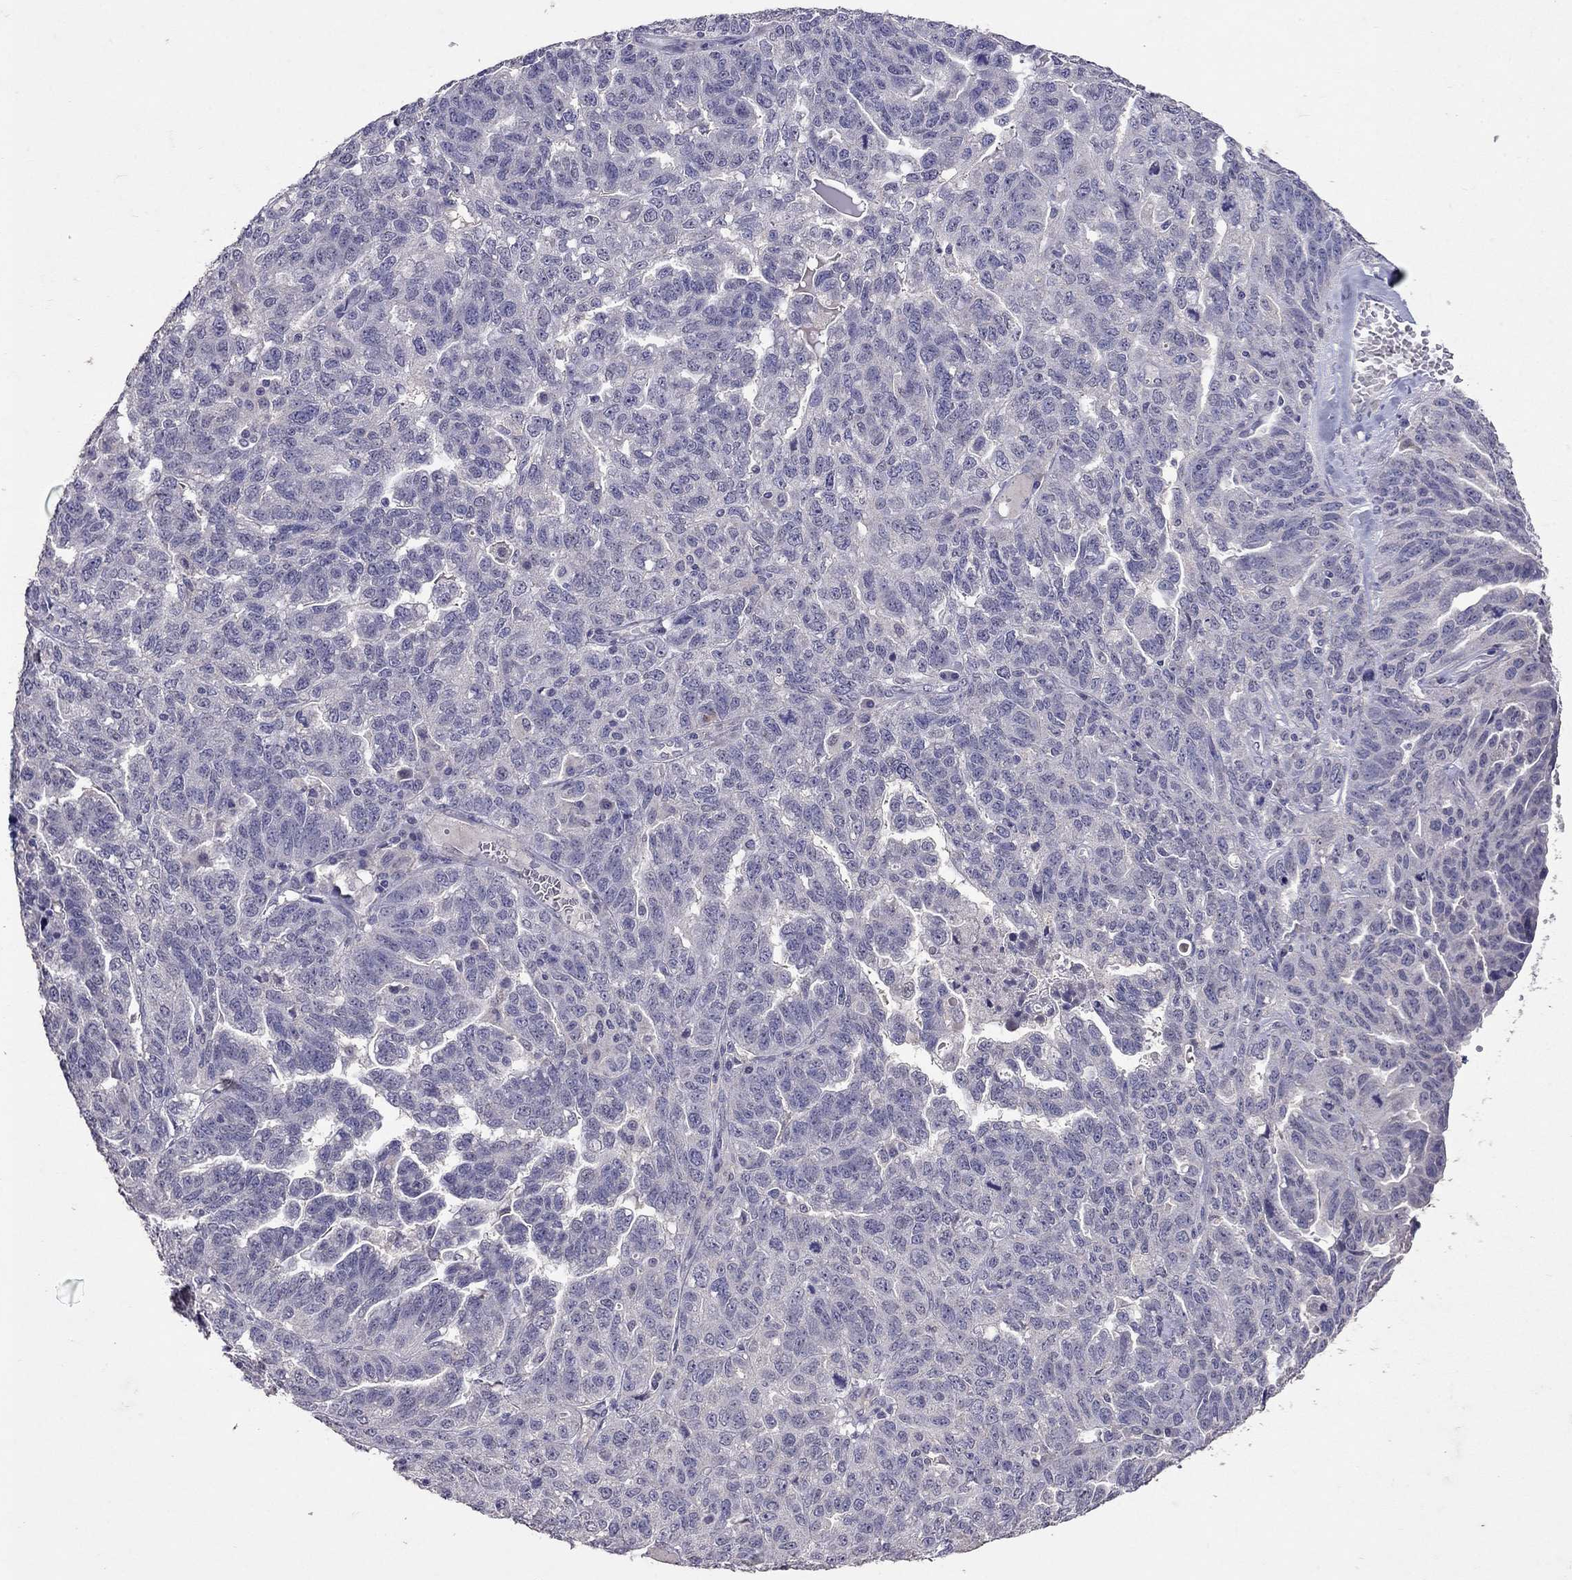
{"staining": {"intensity": "negative", "quantity": "none", "location": "none"}, "tissue": "ovarian cancer", "cell_type": "Tumor cells", "image_type": "cancer", "snomed": [{"axis": "morphology", "description": "Cystadenocarcinoma, serous, NOS"}, {"axis": "topography", "description": "Ovary"}], "caption": "Tumor cells are negative for protein expression in human ovarian serous cystadenocarcinoma.", "gene": "FST", "patient": {"sex": "female", "age": 71}}